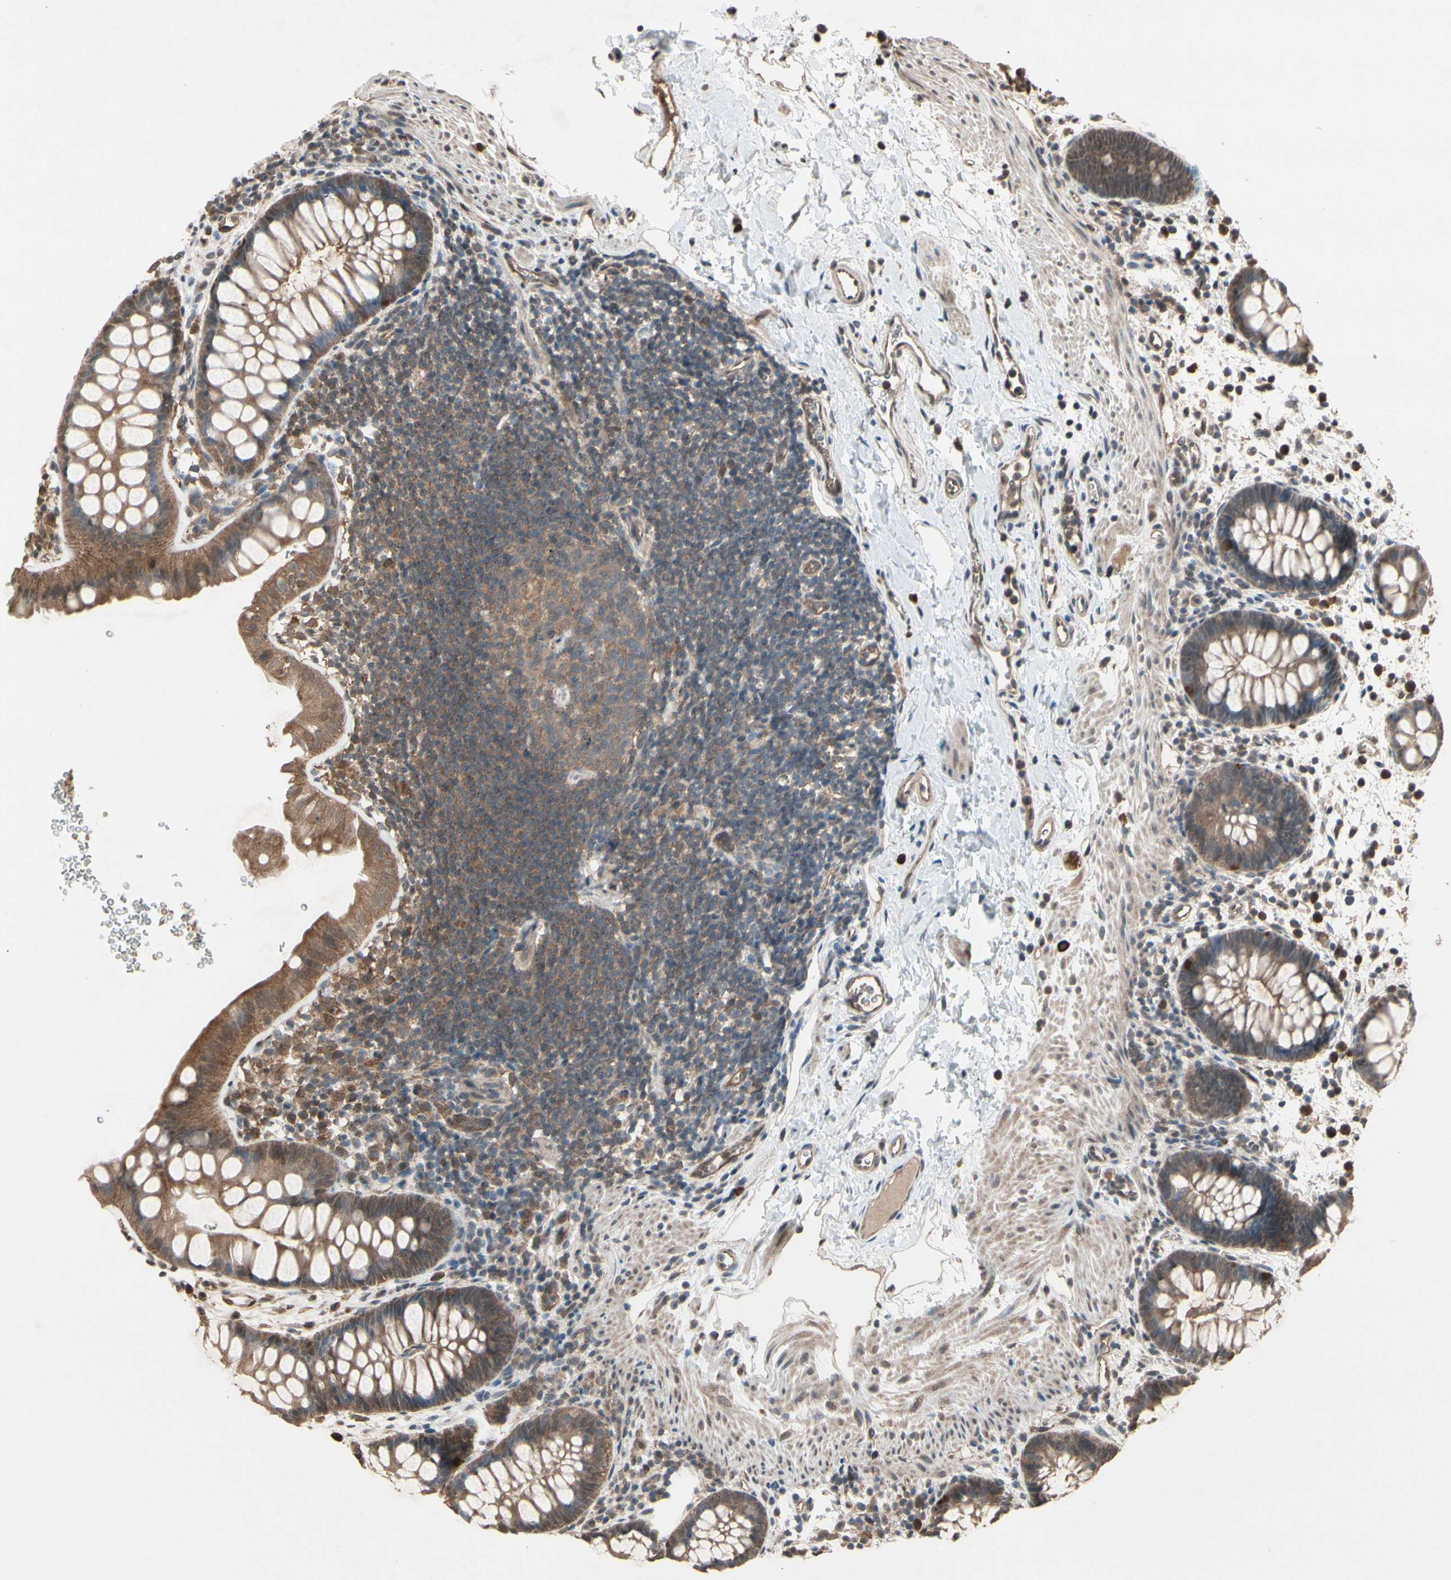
{"staining": {"intensity": "moderate", "quantity": ">75%", "location": "cytoplasmic/membranous"}, "tissue": "rectum", "cell_type": "Glandular cells", "image_type": "normal", "snomed": [{"axis": "morphology", "description": "Normal tissue, NOS"}, {"axis": "topography", "description": "Rectum"}], "caption": "Protein staining by IHC reveals moderate cytoplasmic/membranous positivity in about >75% of glandular cells in unremarkable rectum.", "gene": "PNPLA7", "patient": {"sex": "female", "age": 24}}